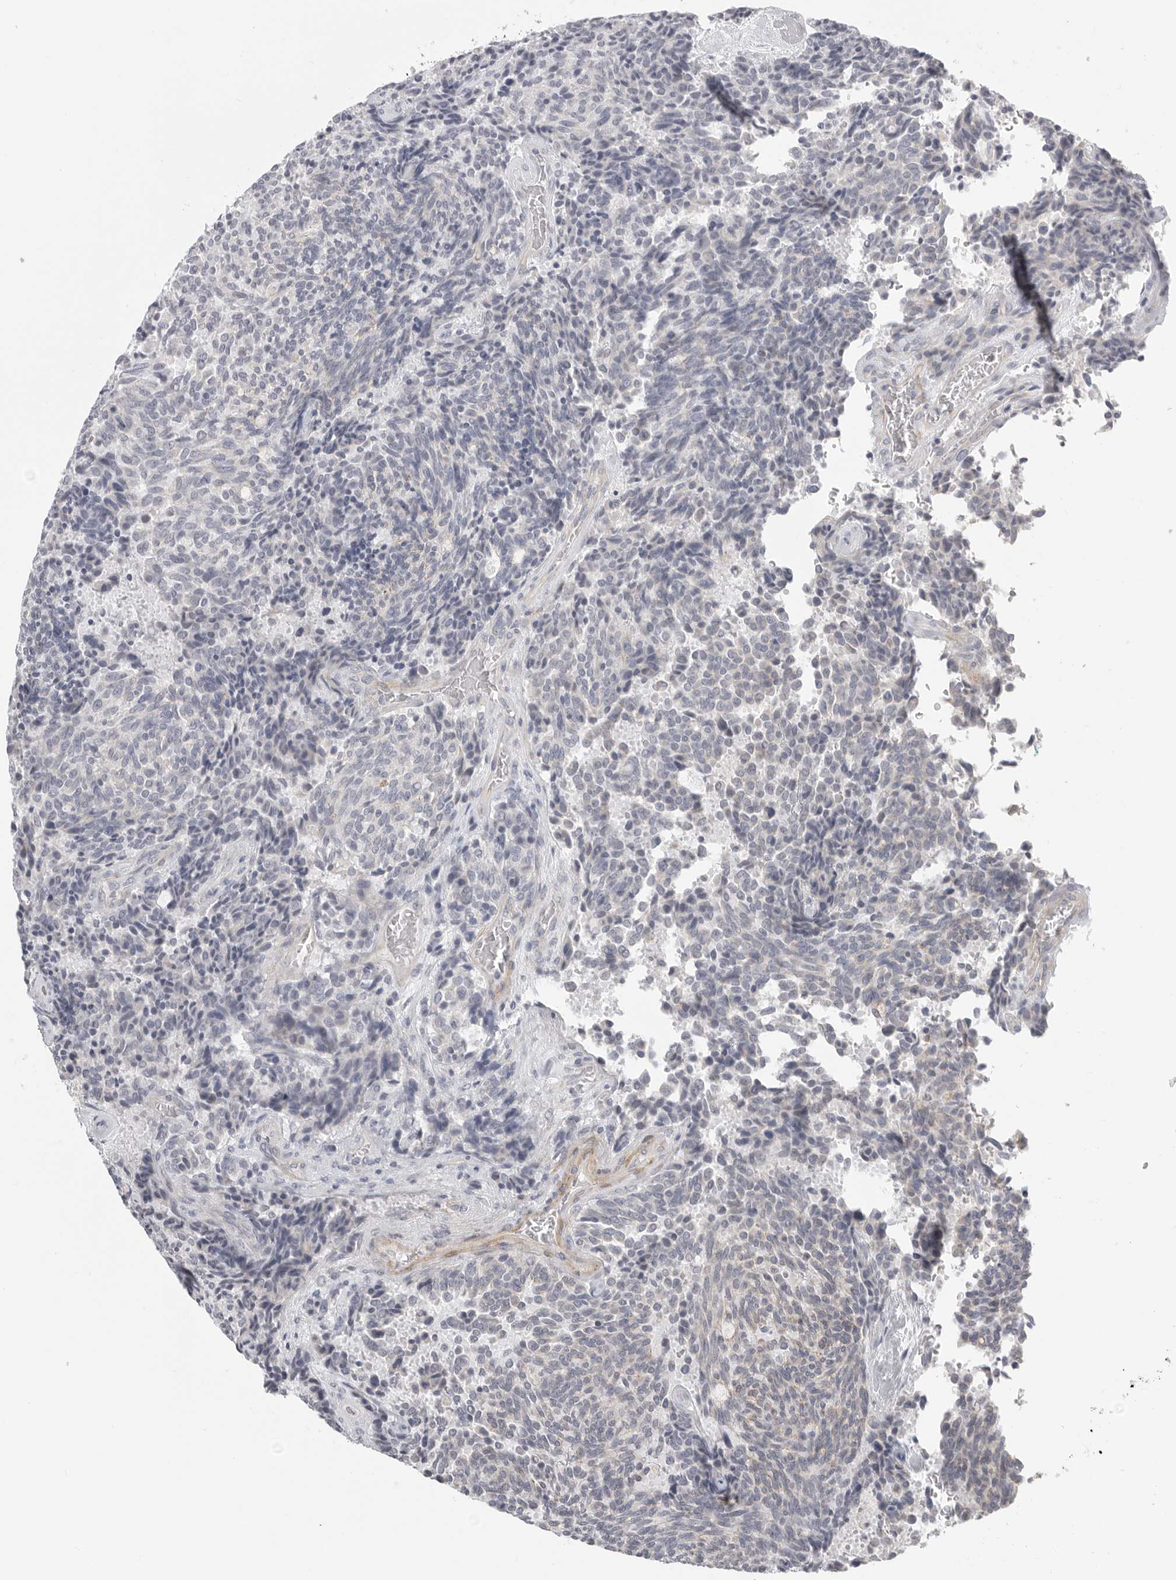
{"staining": {"intensity": "negative", "quantity": "none", "location": "none"}, "tissue": "carcinoid", "cell_type": "Tumor cells", "image_type": "cancer", "snomed": [{"axis": "morphology", "description": "Carcinoid, malignant, NOS"}, {"axis": "topography", "description": "Pancreas"}], "caption": "Tumor cells are negative for brown protein staining in carcinoid (malignant).", "gene": "STAB2", "patient": {"sex": "female", "age": 54}}